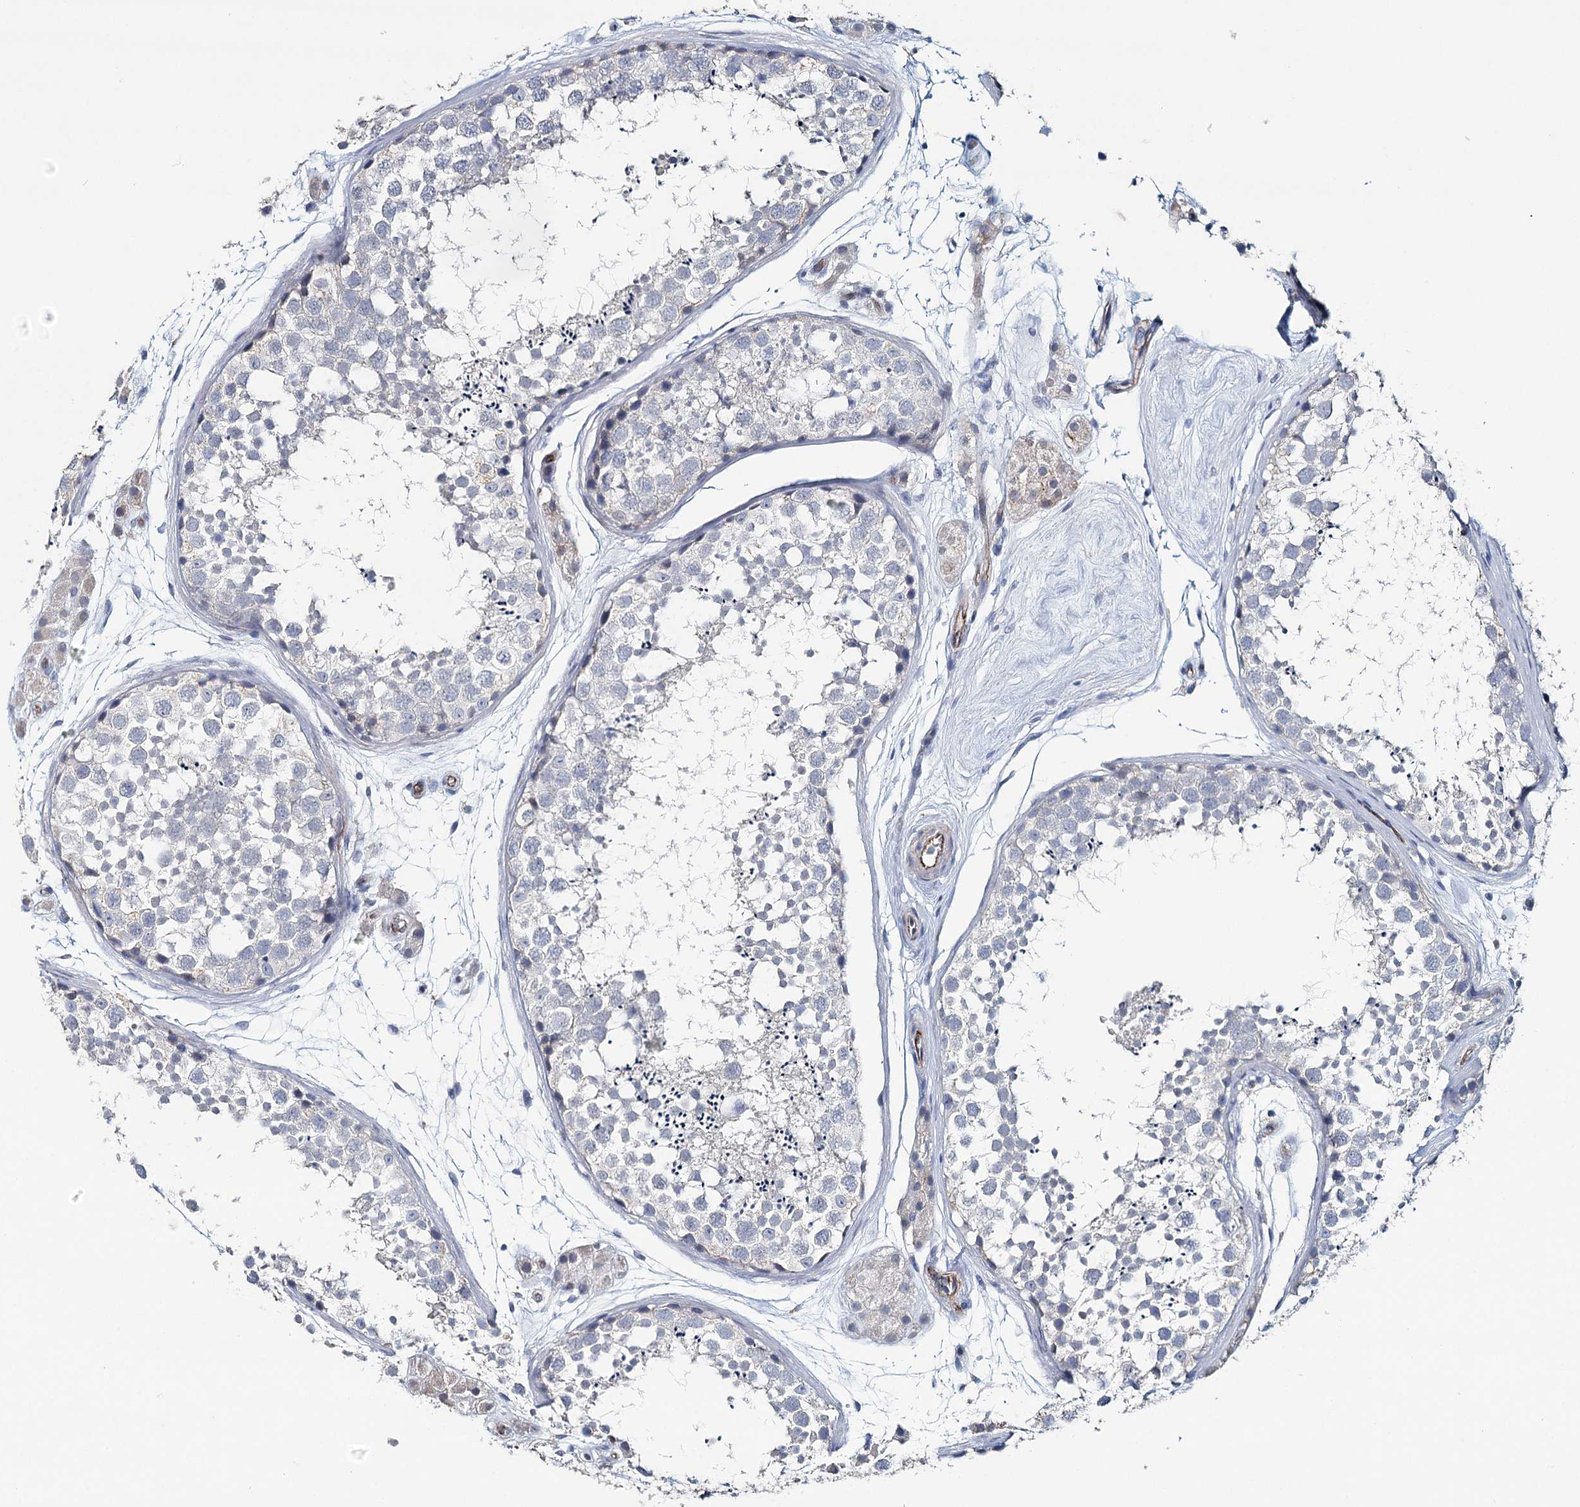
{"staining": {"intensity": "negative", "quantity": "none", "location": "none"}, "tissue": "testis", "cell_type": "Cells in seminiferous ducts", "image_type": "normal", "snomed": [{"axis": "morphology", "description": "Normal tissue, NOS"}, {"axis": "topography", "description": "Testis"}], "caption": "There is no significant staining in cells in seminiferous ducts of testis. (DAB IHC, high magnification).", "gene": "SYNPO", "patient": {"sex": "male", "age": 56}}